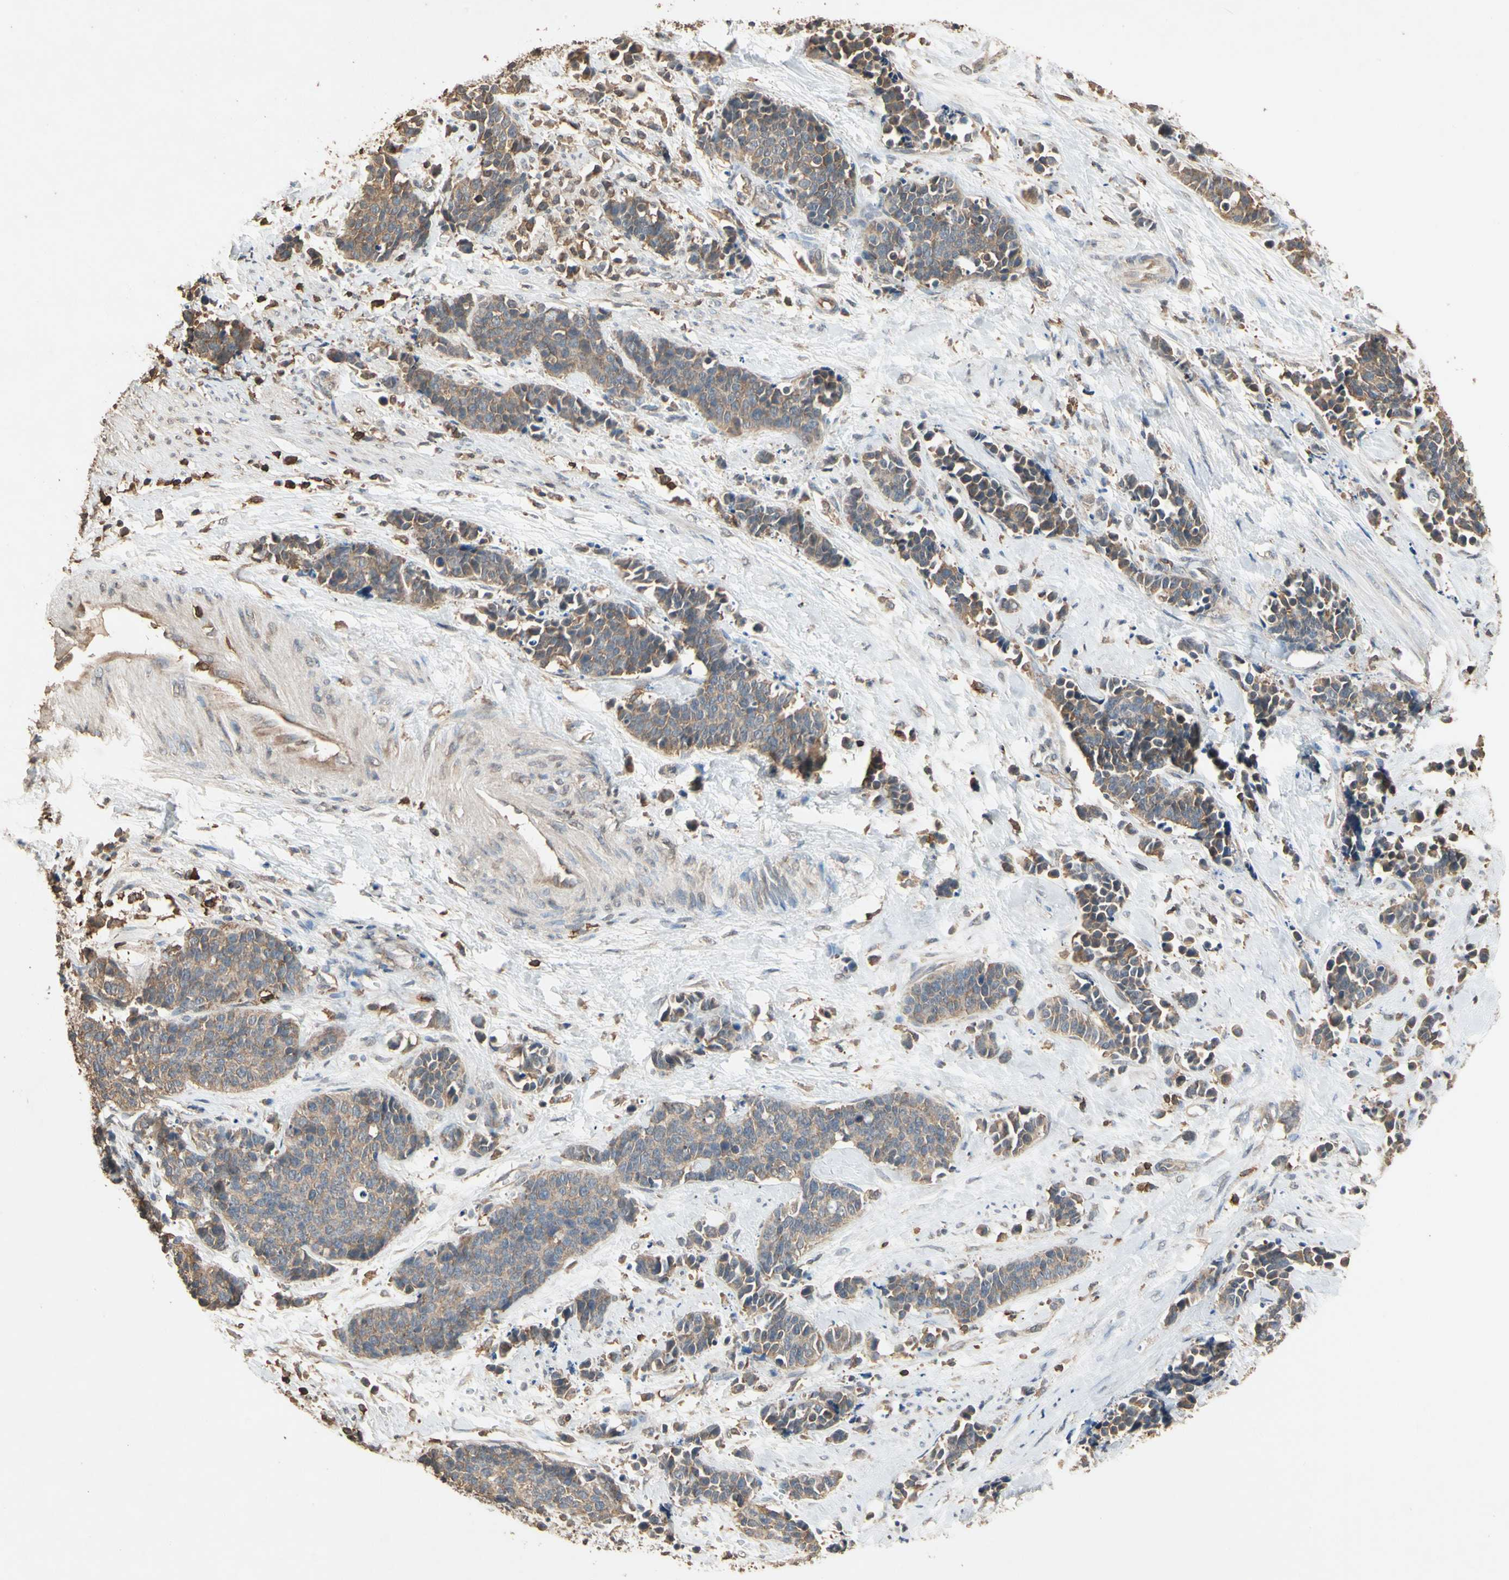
{"staining": {"intensity": "weak", "quantity": ">75%", "location": "cytoplasmic/membranous"}, "tissue": "cervical cancer", "cell_type": "Tumor cells", "image_type": "cancer", "snomed": [{"axis": "morphology", "description": "Squamous cell carcinoma, NOS"}, {"axis": "topography", "description": "Cervix"}], "caption": "Immunohistochemical staining of squamous cell carcinoma (cervical) displays low levels of weak cytoplasmic/membranous protein positivity in approximately >75% of tumor cells.", "gene": "MAP3K10", "patient": {"sex": "female", "age": 35}}